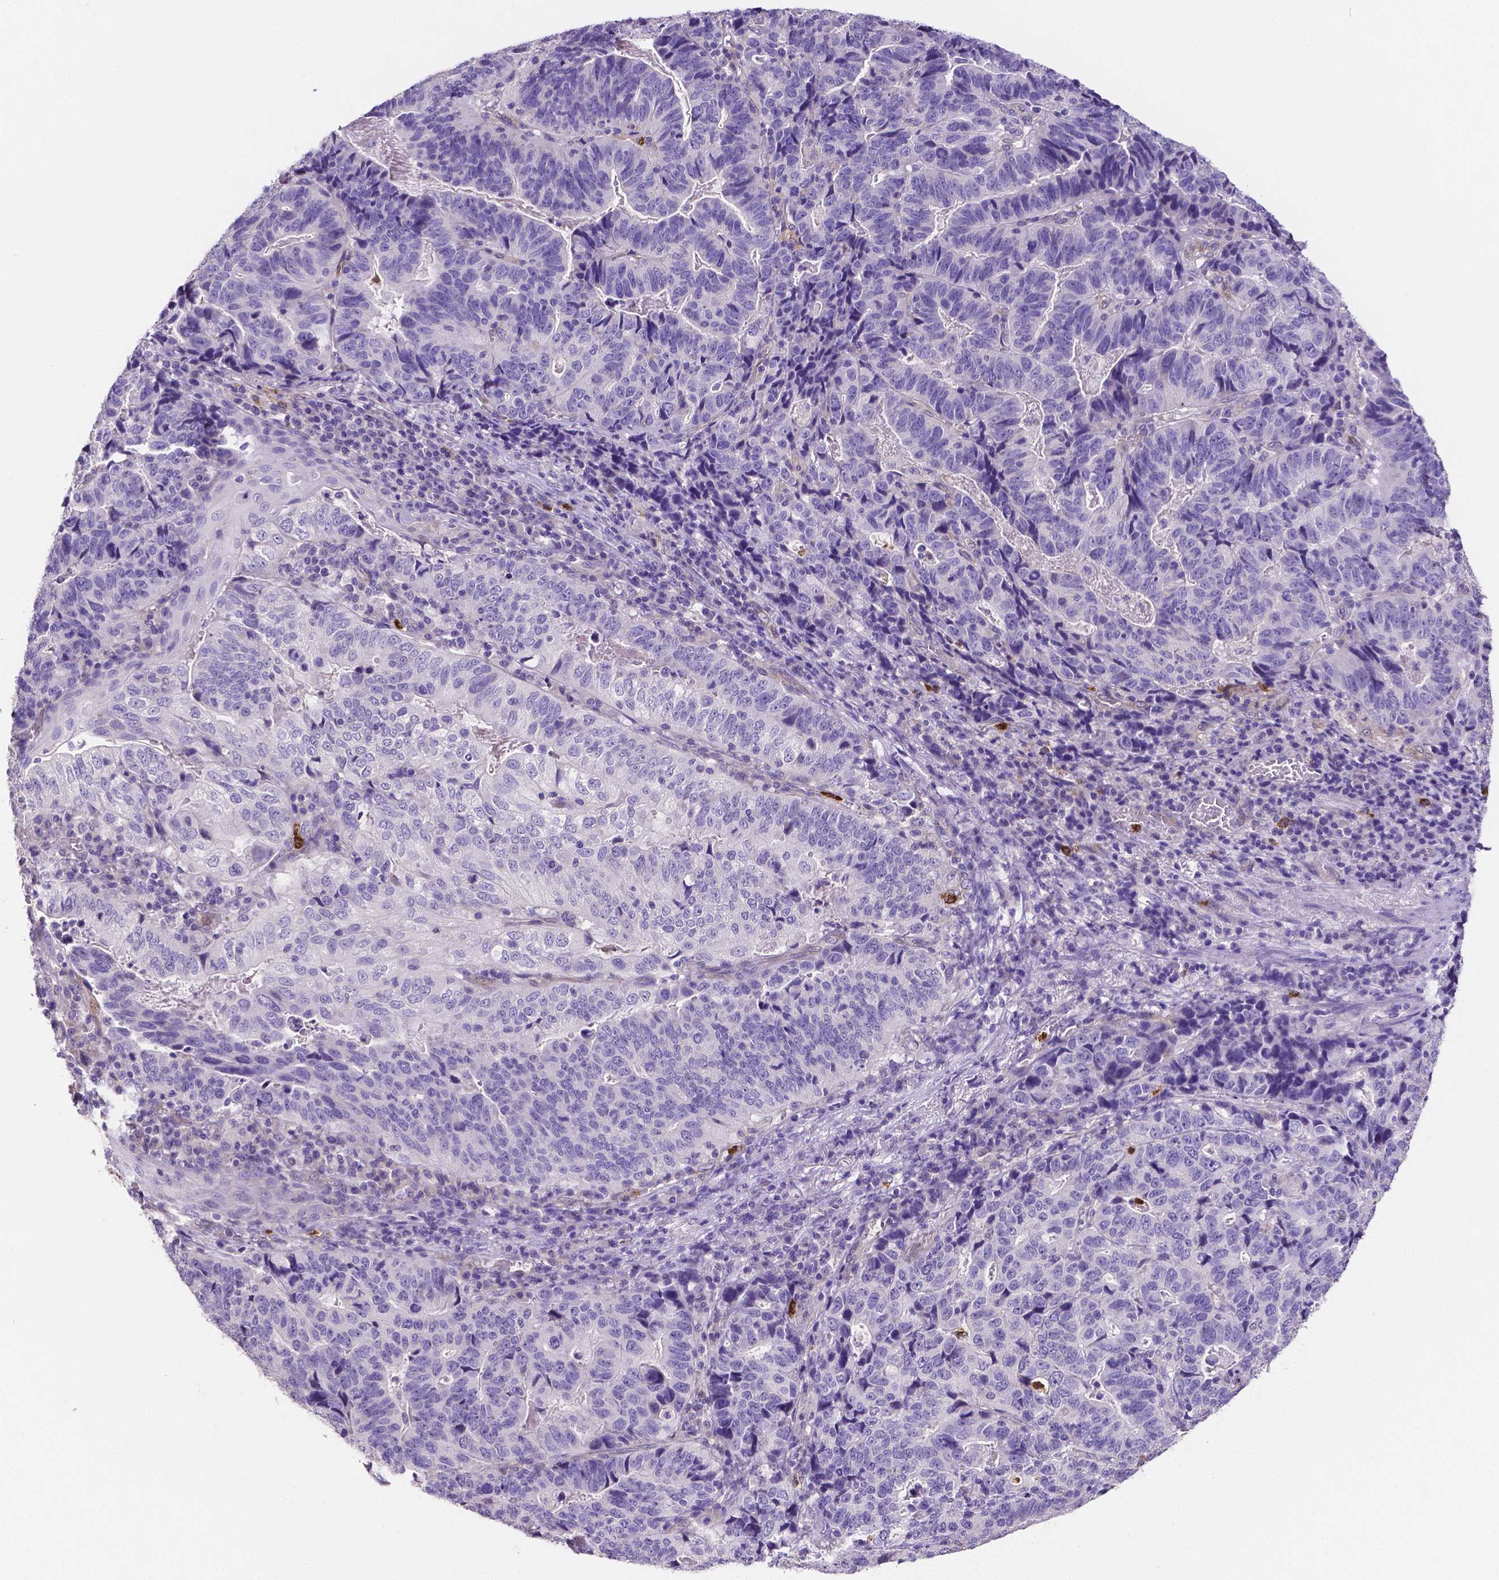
{"staining": {"intensity": "negative", "quantity": "none", "location": "none"}, "tissue": "stomach cancer", "cell_type": "Tumor cells", "image_type": "cancer", "snomed": [{"axis": "morphology", "description": "Adenocarcinoma, NOS"}, {"axis": "topography", "description": "Stomach, upper"}], "caption": "Immunohistochemical staining of human stomach cancer (adenocarcinoma) shows no significant expression in tumor cells.", "gene": "MMP9", "patient": {"sex": "female", "age": 67}}